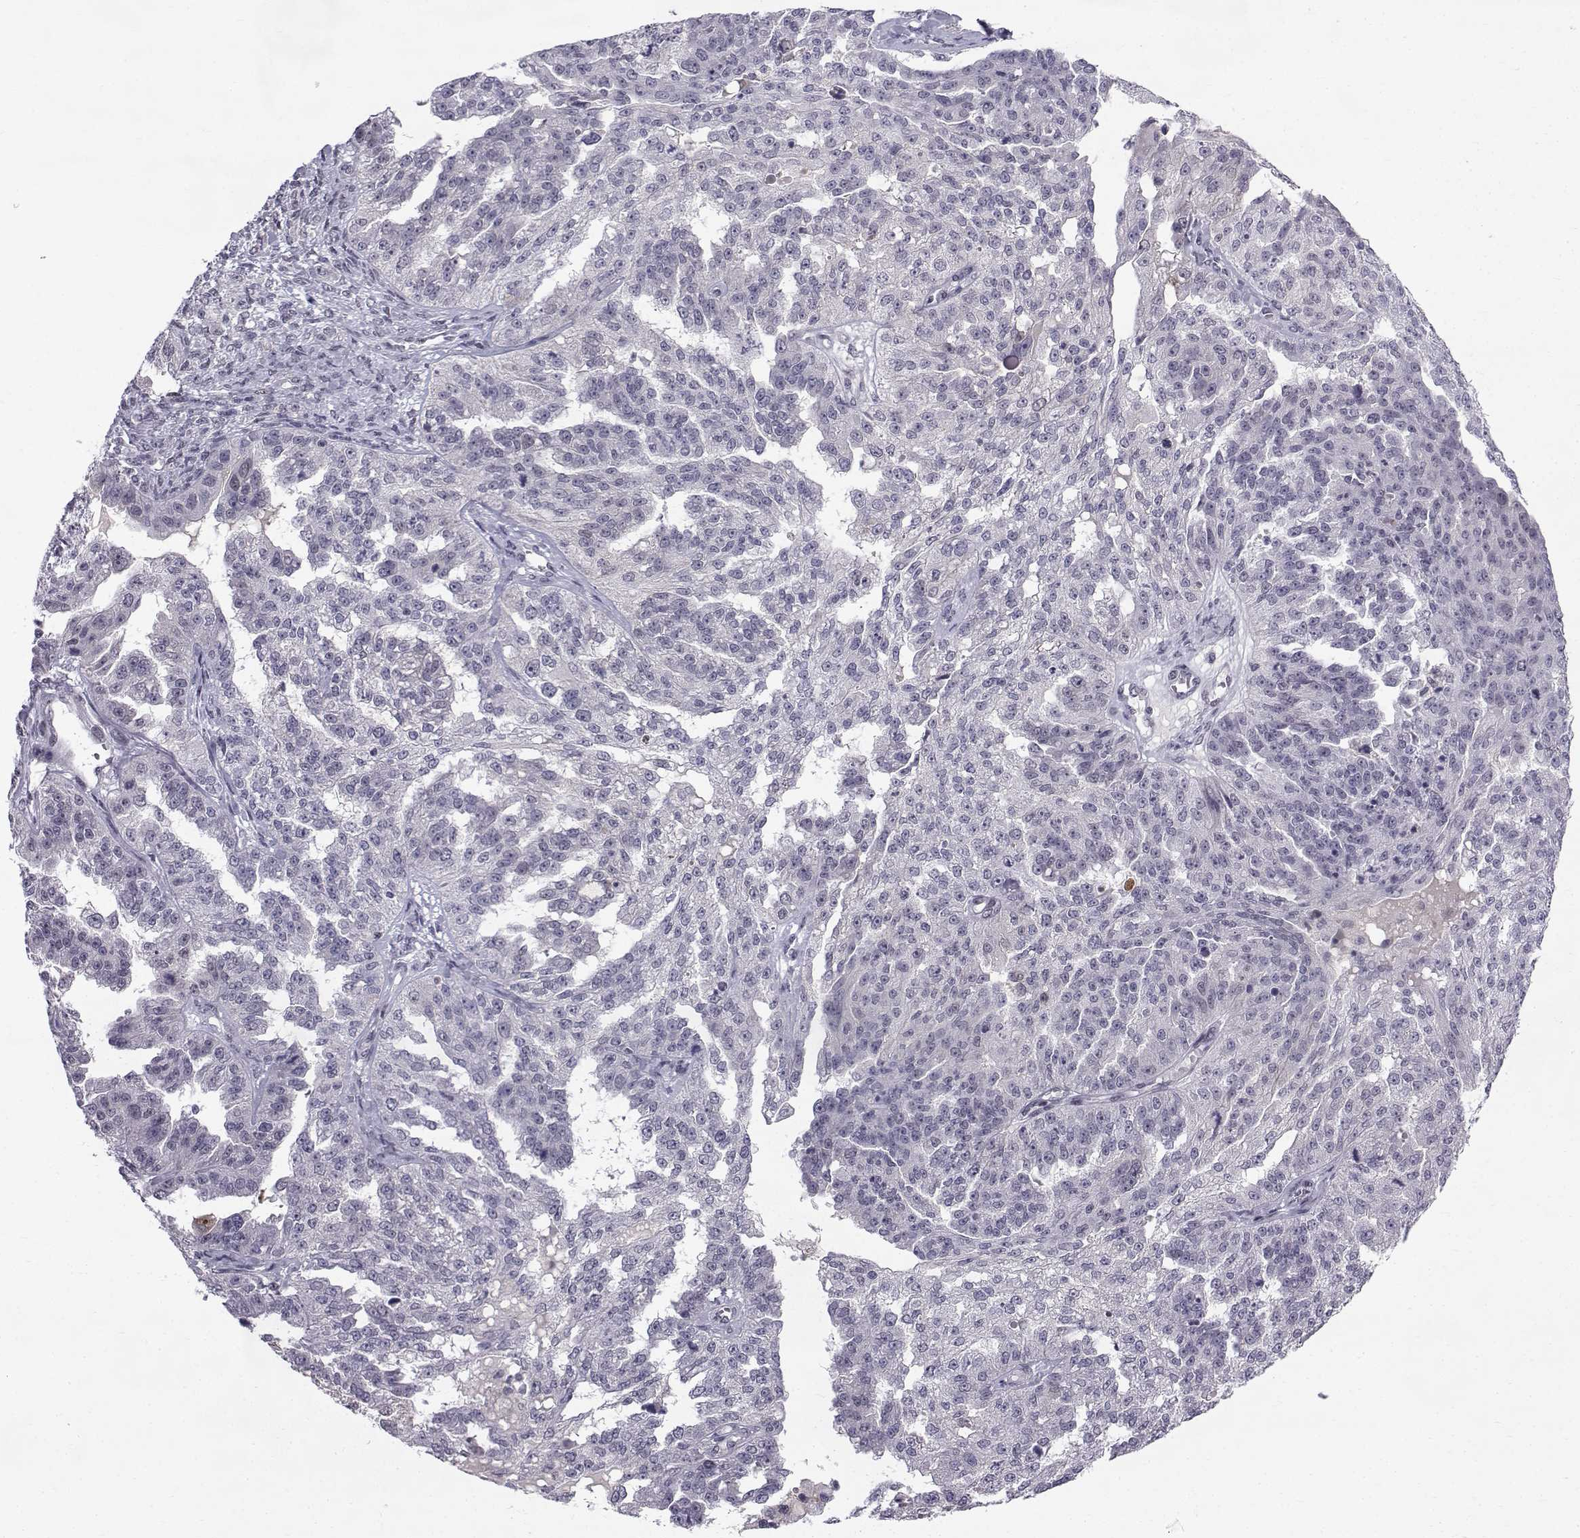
{"staining": {"intensity": "weak", "quantity": "<25%", "location": "nuclear"}, "tissue": "ovarian cancer", "cell_type": "Tumor cells", "image_type": "cancer", "snomed": [{"axis": "morphology", "description": "Cystadenocarcinoma, serous, NOS"}, {"axis": "topography", "description": "Ovary"}], "caption": "Immunohistochemistry image of neoplastic tissue: human serous cystadenocarcinoma (ovarian) stained with DAB (3,3'-diaminobenzidine) displays no significant protein expression in tumor cells. (Brightfield microscopy of DAB (3,3'-diaminobenzidine) immunohistochemistry at high magnification).", "gene": "RBM24", "patient": {"sex": "female", "age": 58}}